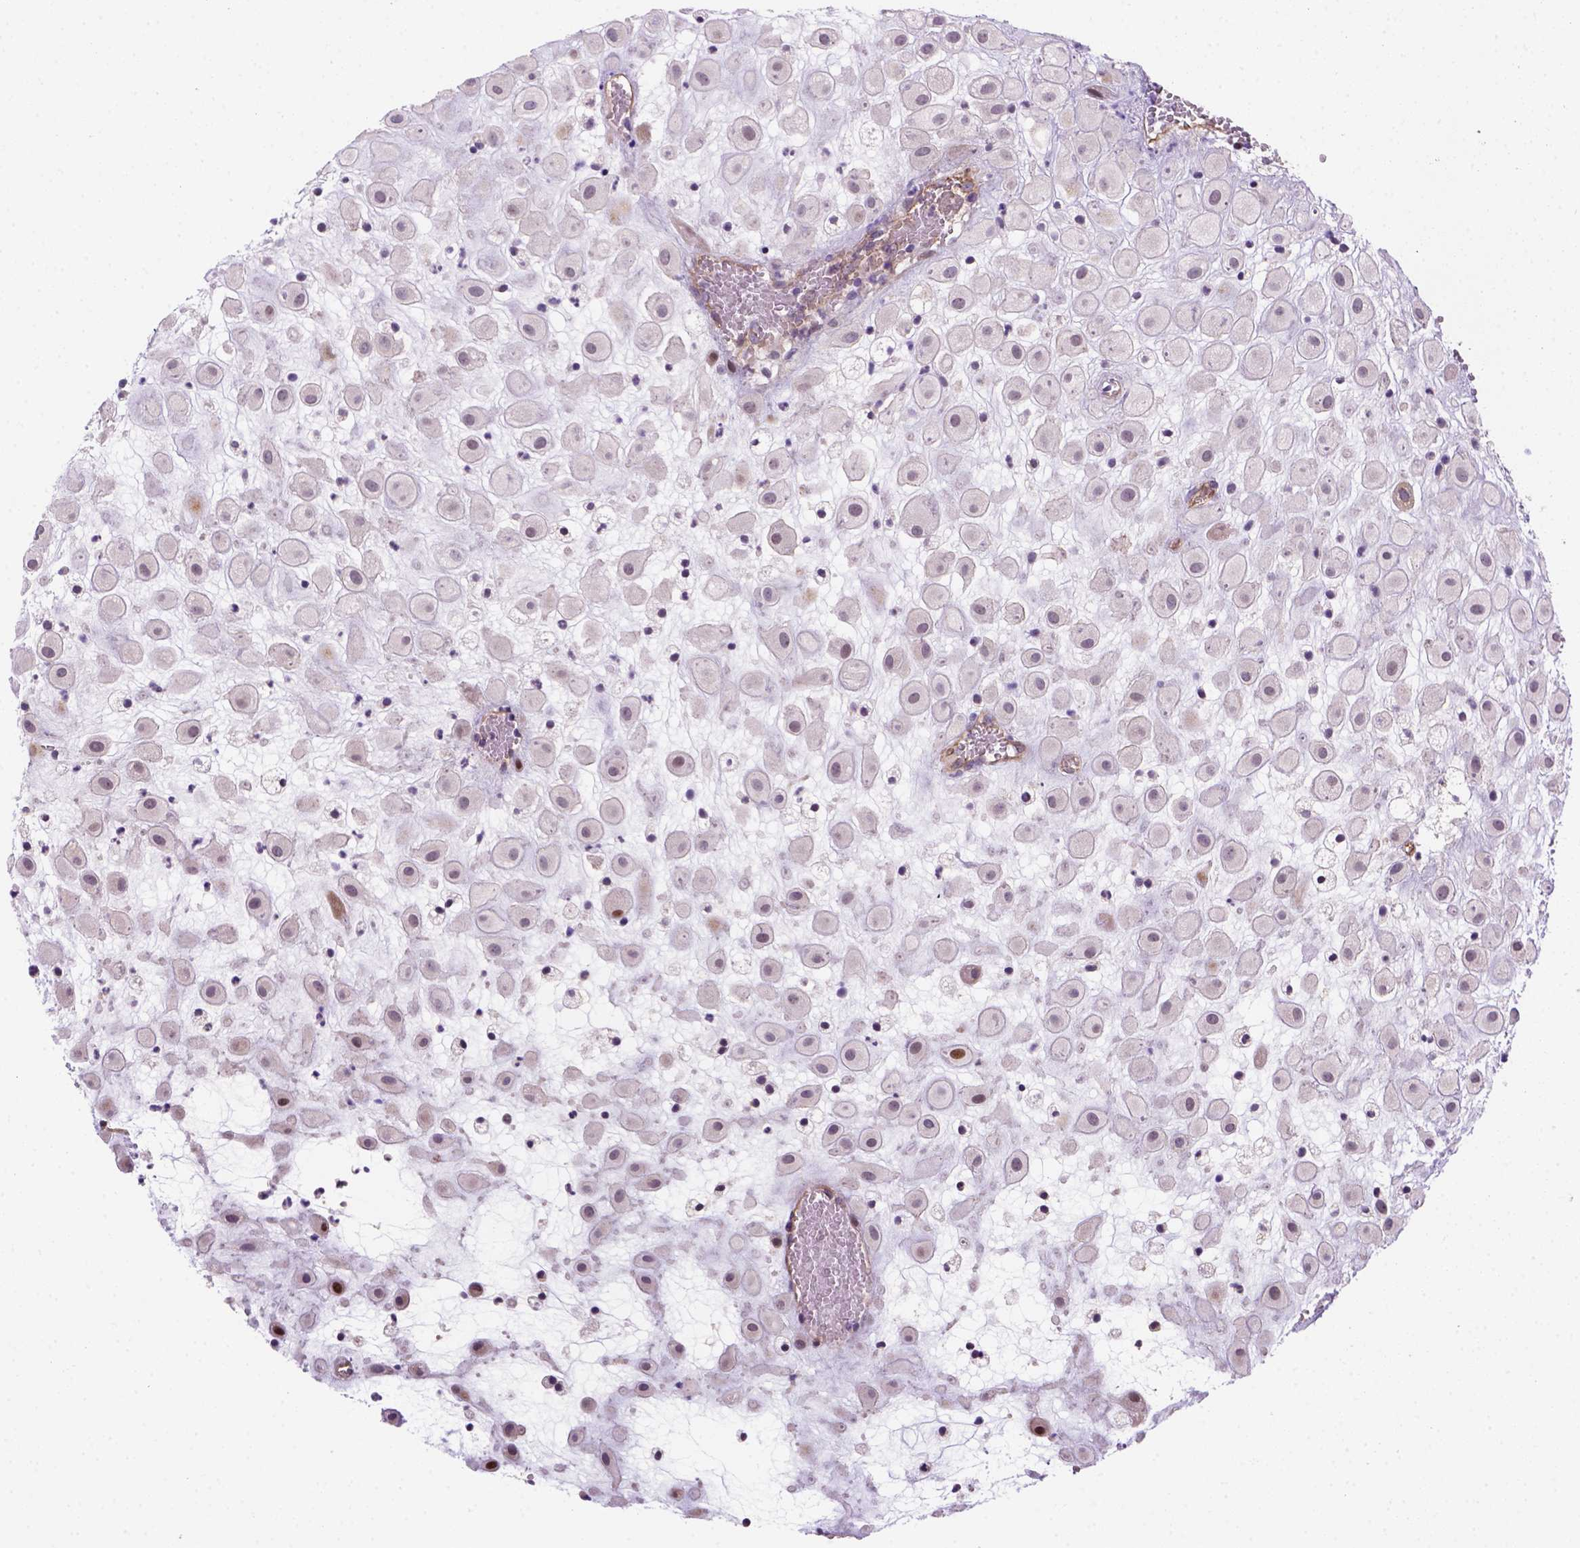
{"staining": {"intensity": "negative", "quantity": "none", "location": "none"}, "tissue": "placenta", "cell_type": "Decidual cells", "image_type": "normal", "snomed": [{"axis": "morphology", "description": "Normal tissue, NOS"}, {"axis": "topography", "description": "Placenta"}], "caption": "Placenta stained for a protein using immunohistochemistry (IHC) exhibits no staining decidual cells.", "gene": "VSTM5", "patient": {"sex": "female", "age": 24}}